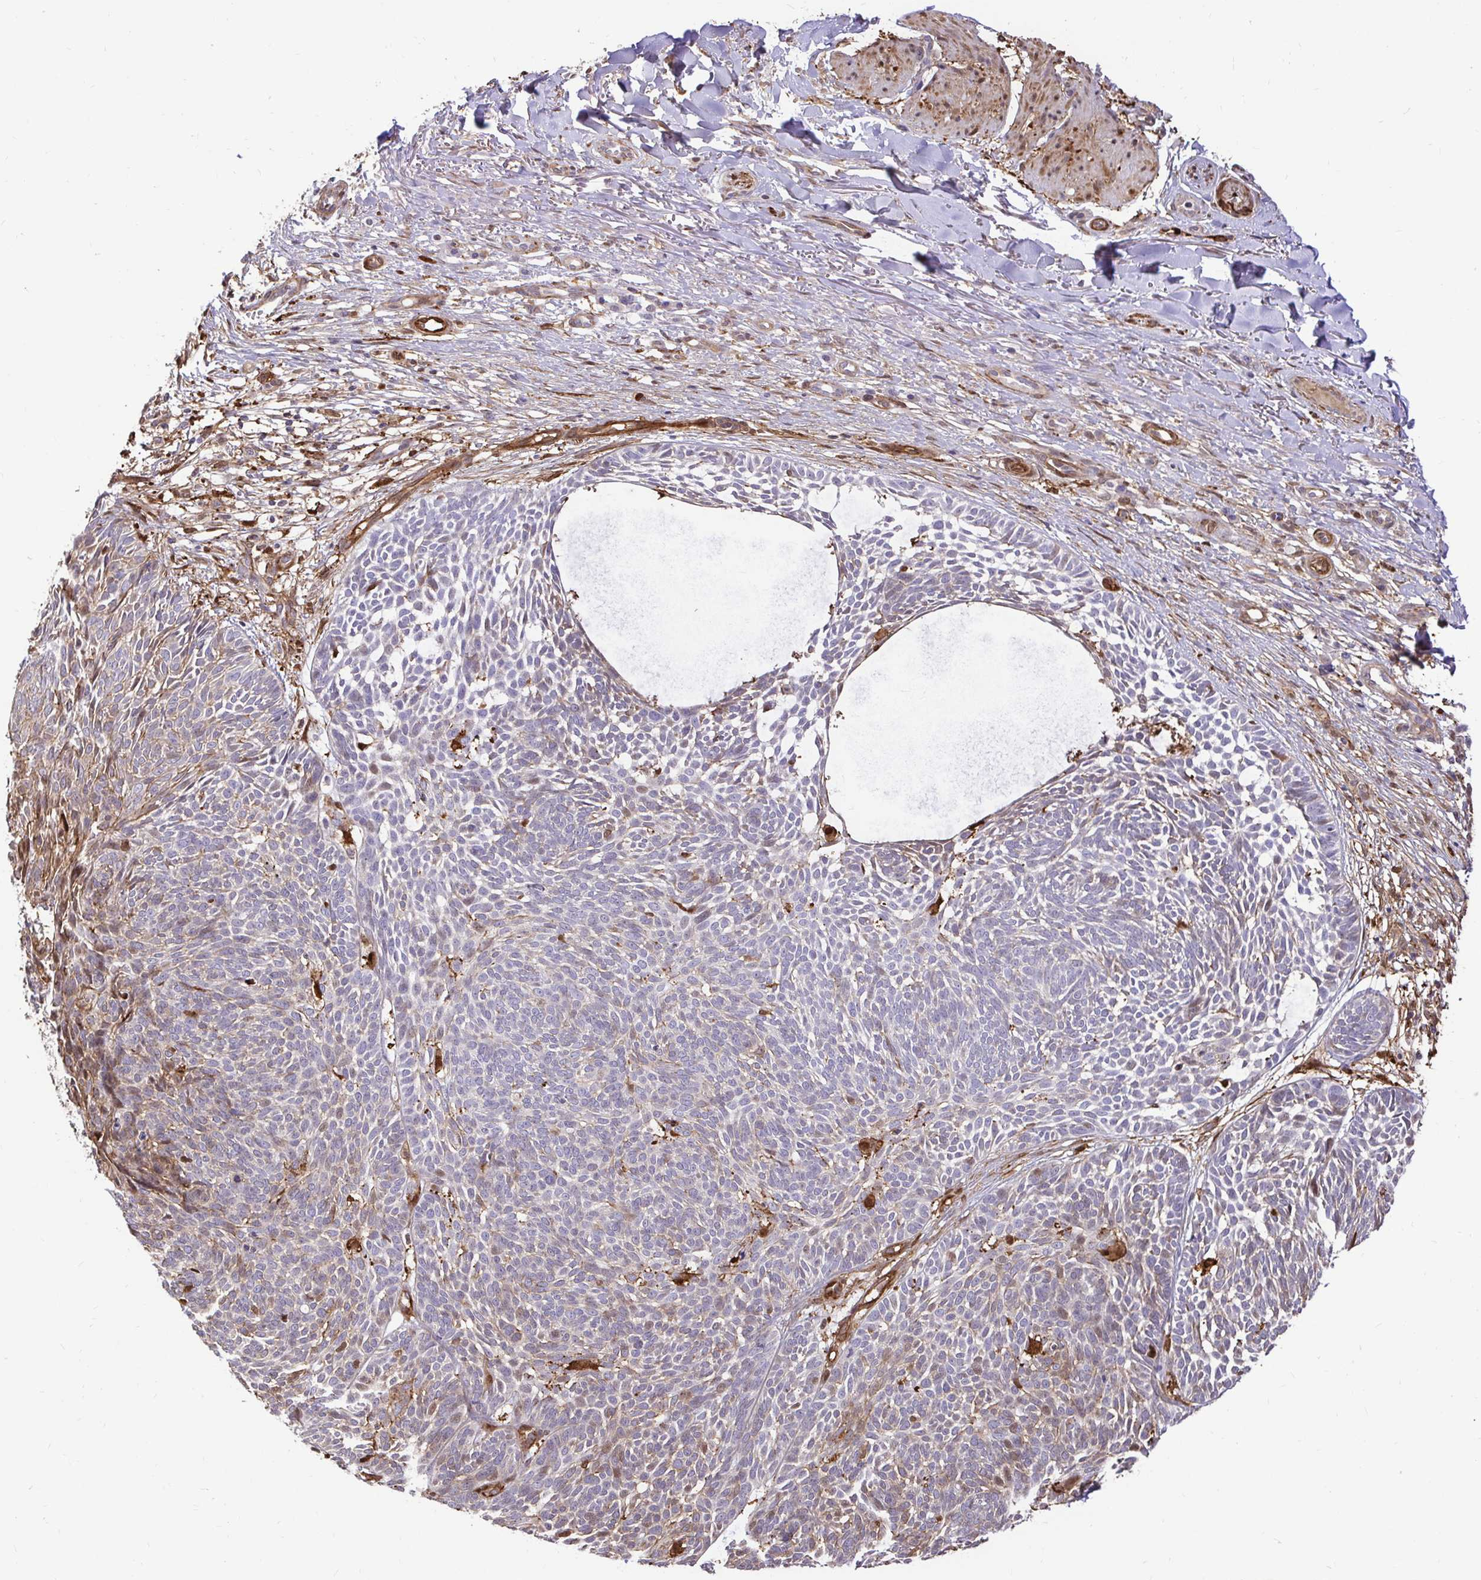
{"staining": {"intensity": "weak", "quantity": "25%-75%", "location": "cytoplasmic/membranous"}, "tissue": "skin cancer", "cell_type": "Tumor cells", "image_type": "cancer", "snomed": [{"axis": "morphology", "description": "Basal cell carcinoma"}, {"axis": "topography", "description": "Skin"}, {"axis": "topography", "description": "Skin of trunk"}], "caption": "IHC of human skin cancer (basal cell carcinoma) exhibits low levels of weak cytoplasmic/membranous positivity in approximately 25%-75% of tumor cells.", "gene": "GSN", "patient": {"sex": "male", "age": 74}}